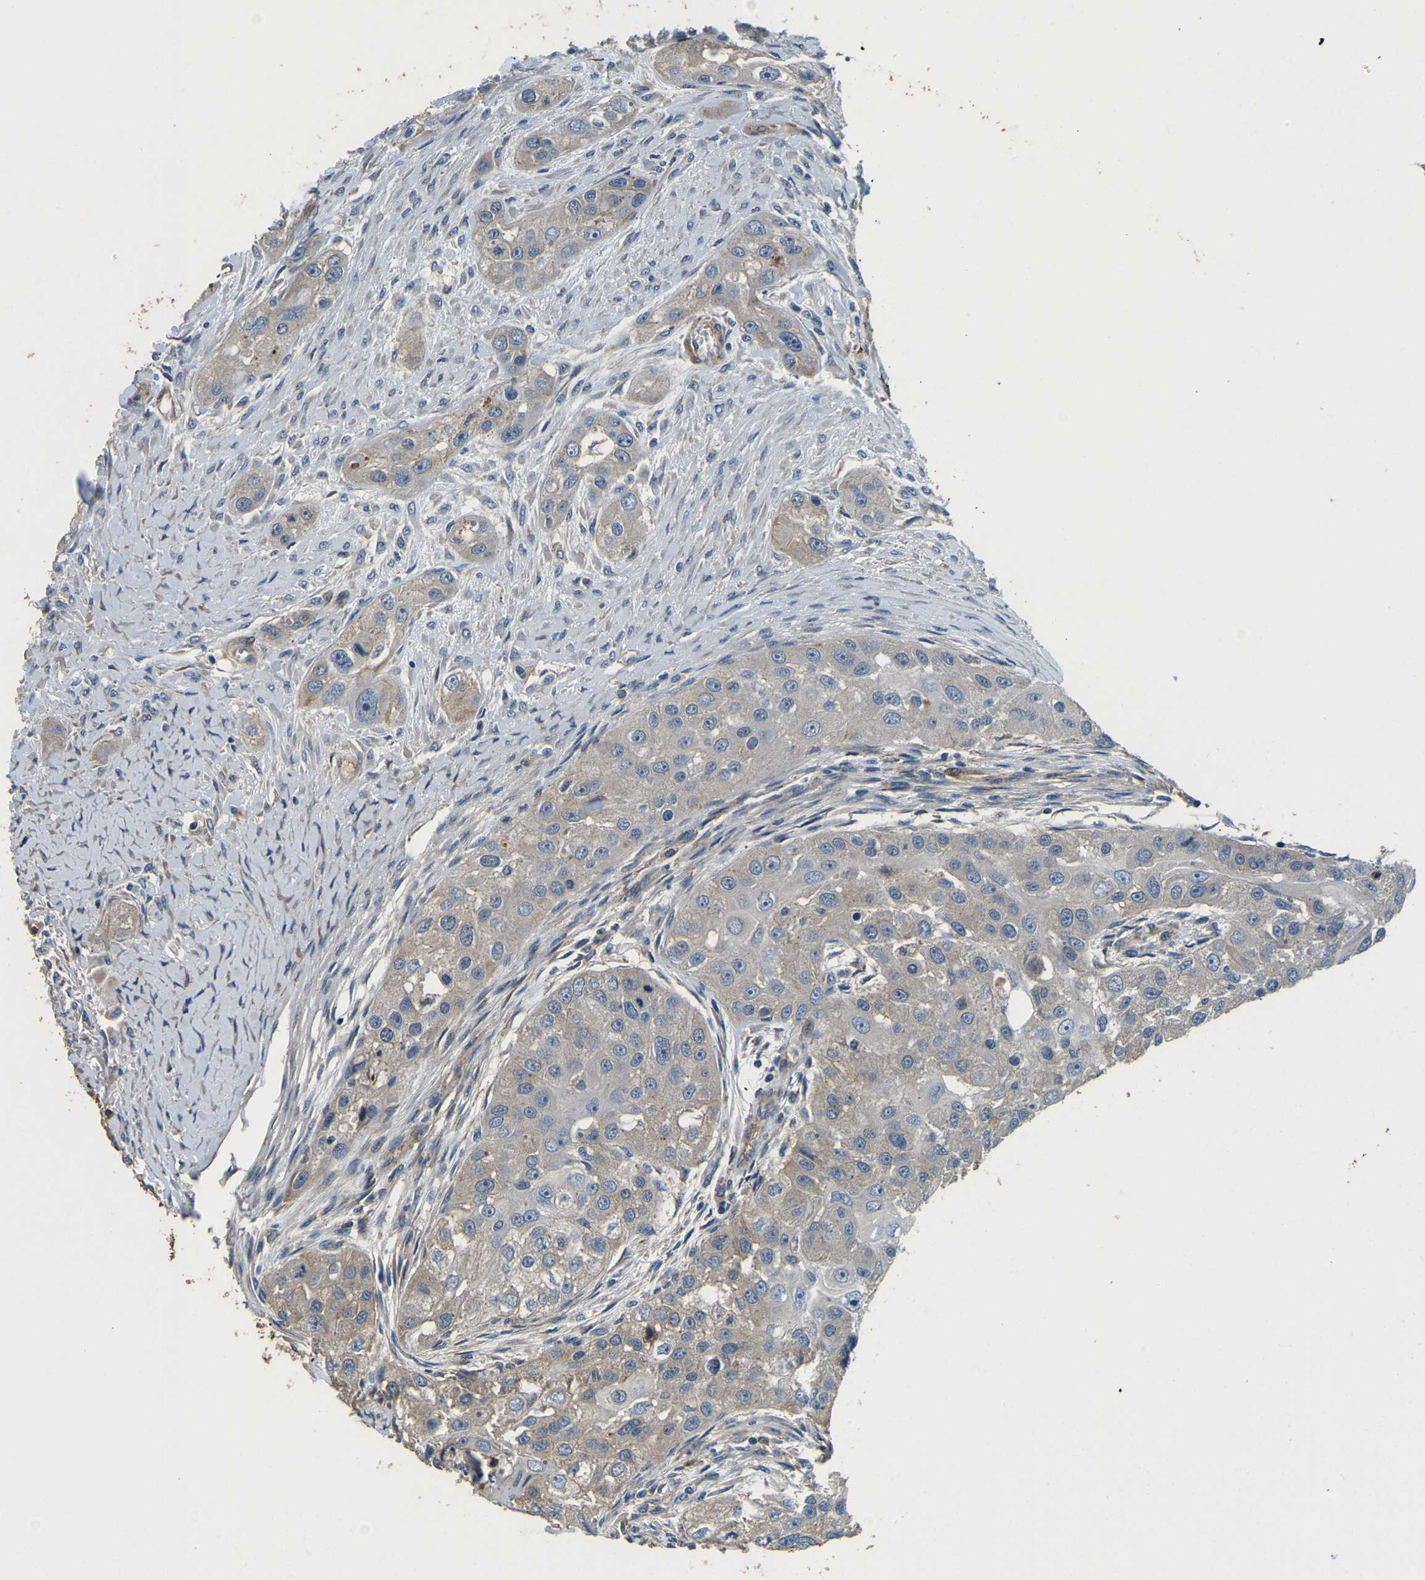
{"staining": {"intensity": "negative", "quantity": "none", "location": "none"}, "tissue": "head and neck cancer", "cell_type": "Tumor cells", "image_type": "cancer", "snomed": [{"axis": "morphology", "description": "Normal tissue, NOS"}, {"axis": "morphology", "description": "Squamous cell carcinoma, NOS"}, {"axis": "topography", "description": "Skeletal muscle"}, {"axis": "topography", "description": "Head-Neck"}], "caption": "High power microscopy photomicrograph of an immunohistochemistry (IHC) micrograph of head and neck squamous cell carcinoma, revealing no significant positivity in tumor cells.", "gene": "RNF39", "patient": {"sex": "male", "age": 51}}